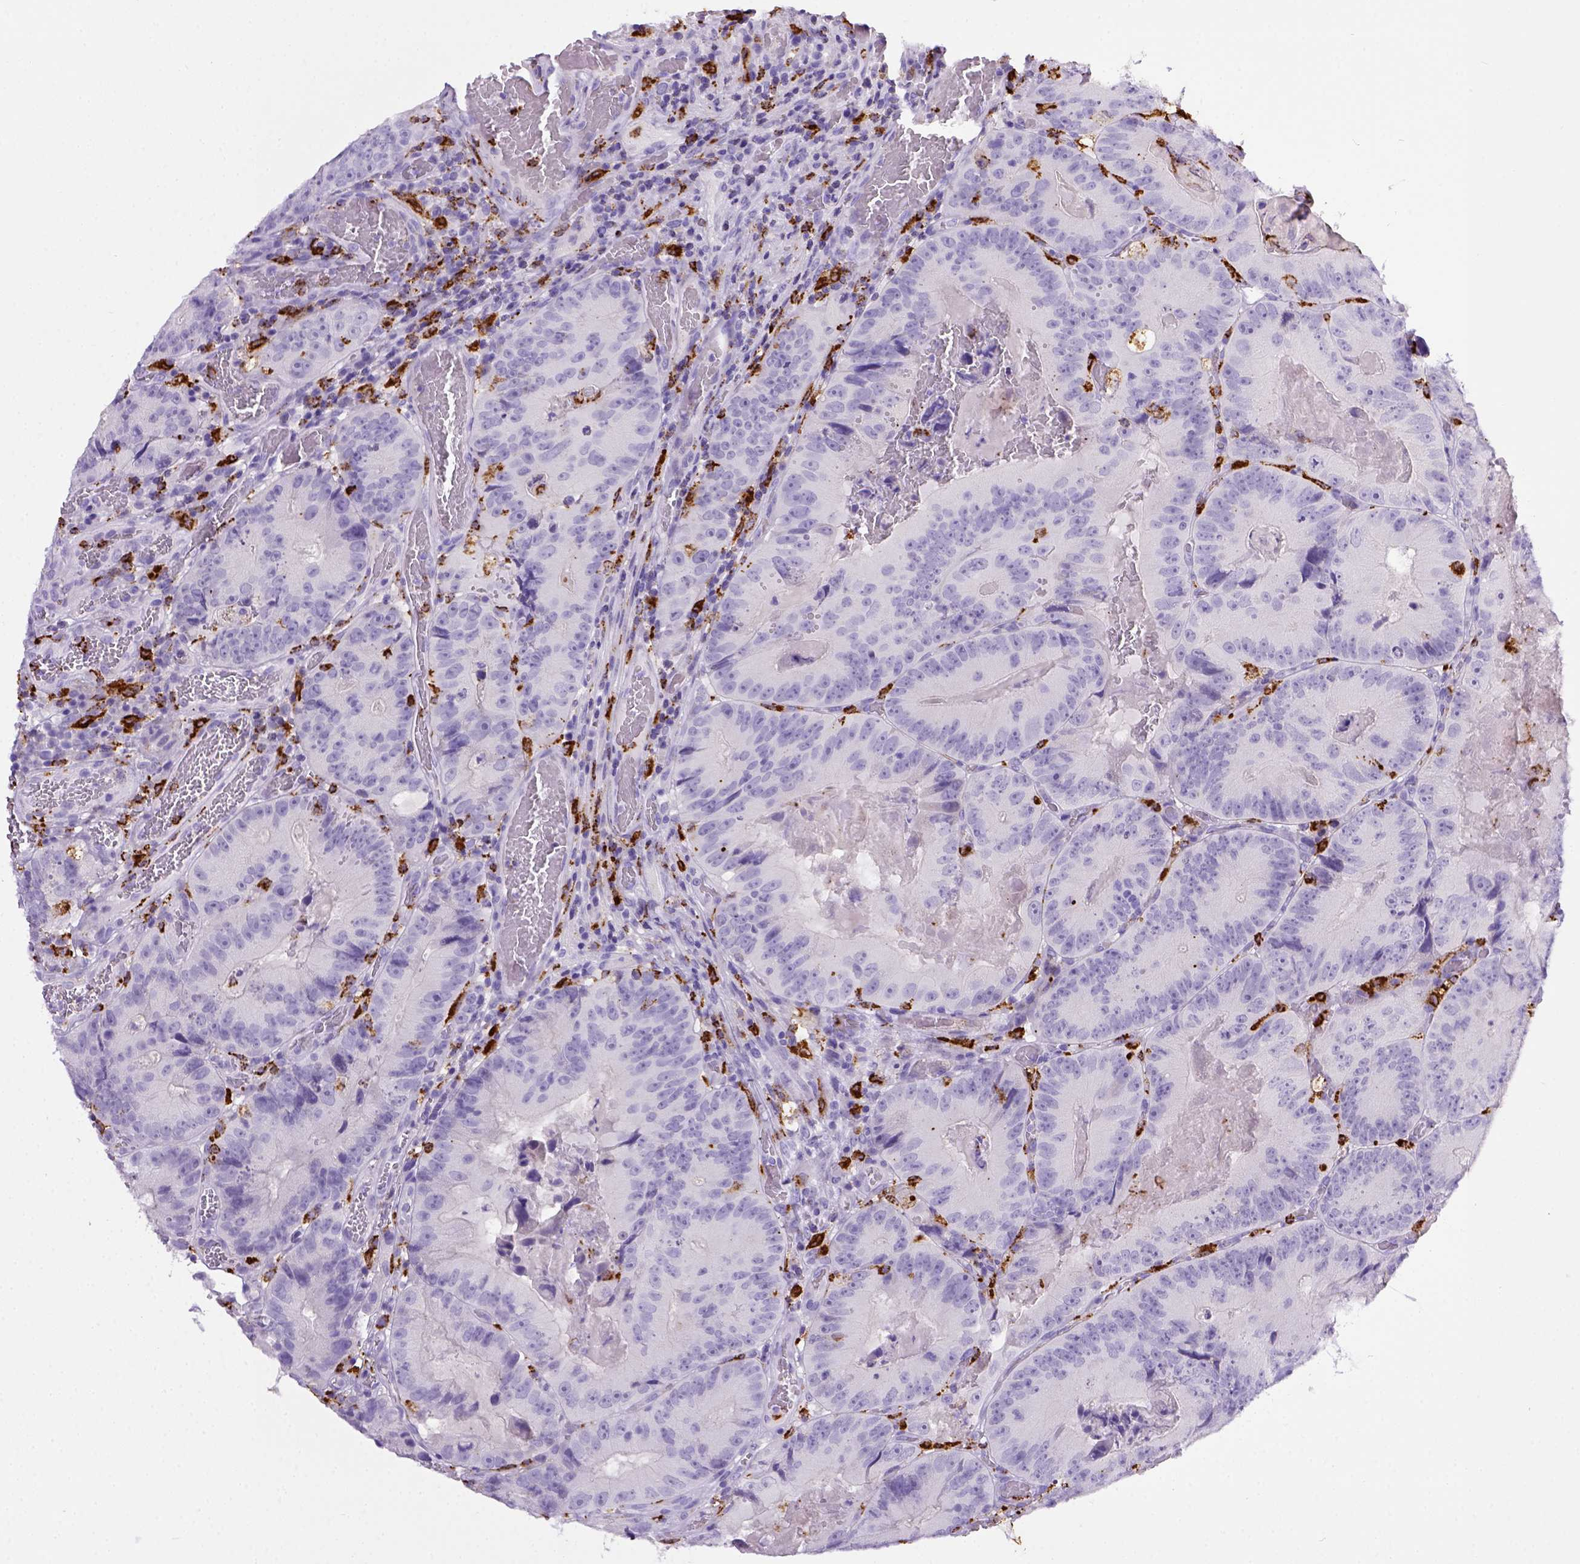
{"staining": {"intensity": "negative", "quantity": "none", "location": "none"}, "tissue": "colorectal cancer", "cell_type": "Tumor cells", "image_type": "cancer", "snomed": [{"axis": "morphology", "description": "Adenocarcinoma, NOS"}, {"axis": "topography", "description": "Colon"}], "caption": "Immunohistochemistry (IHC) image of human adenocarcinoma (colorectal) stained for a protein (brown), which shows no positivity in tumor cells.", "gene": "CD68", "patient": {"sex": "female", "age": 86}}